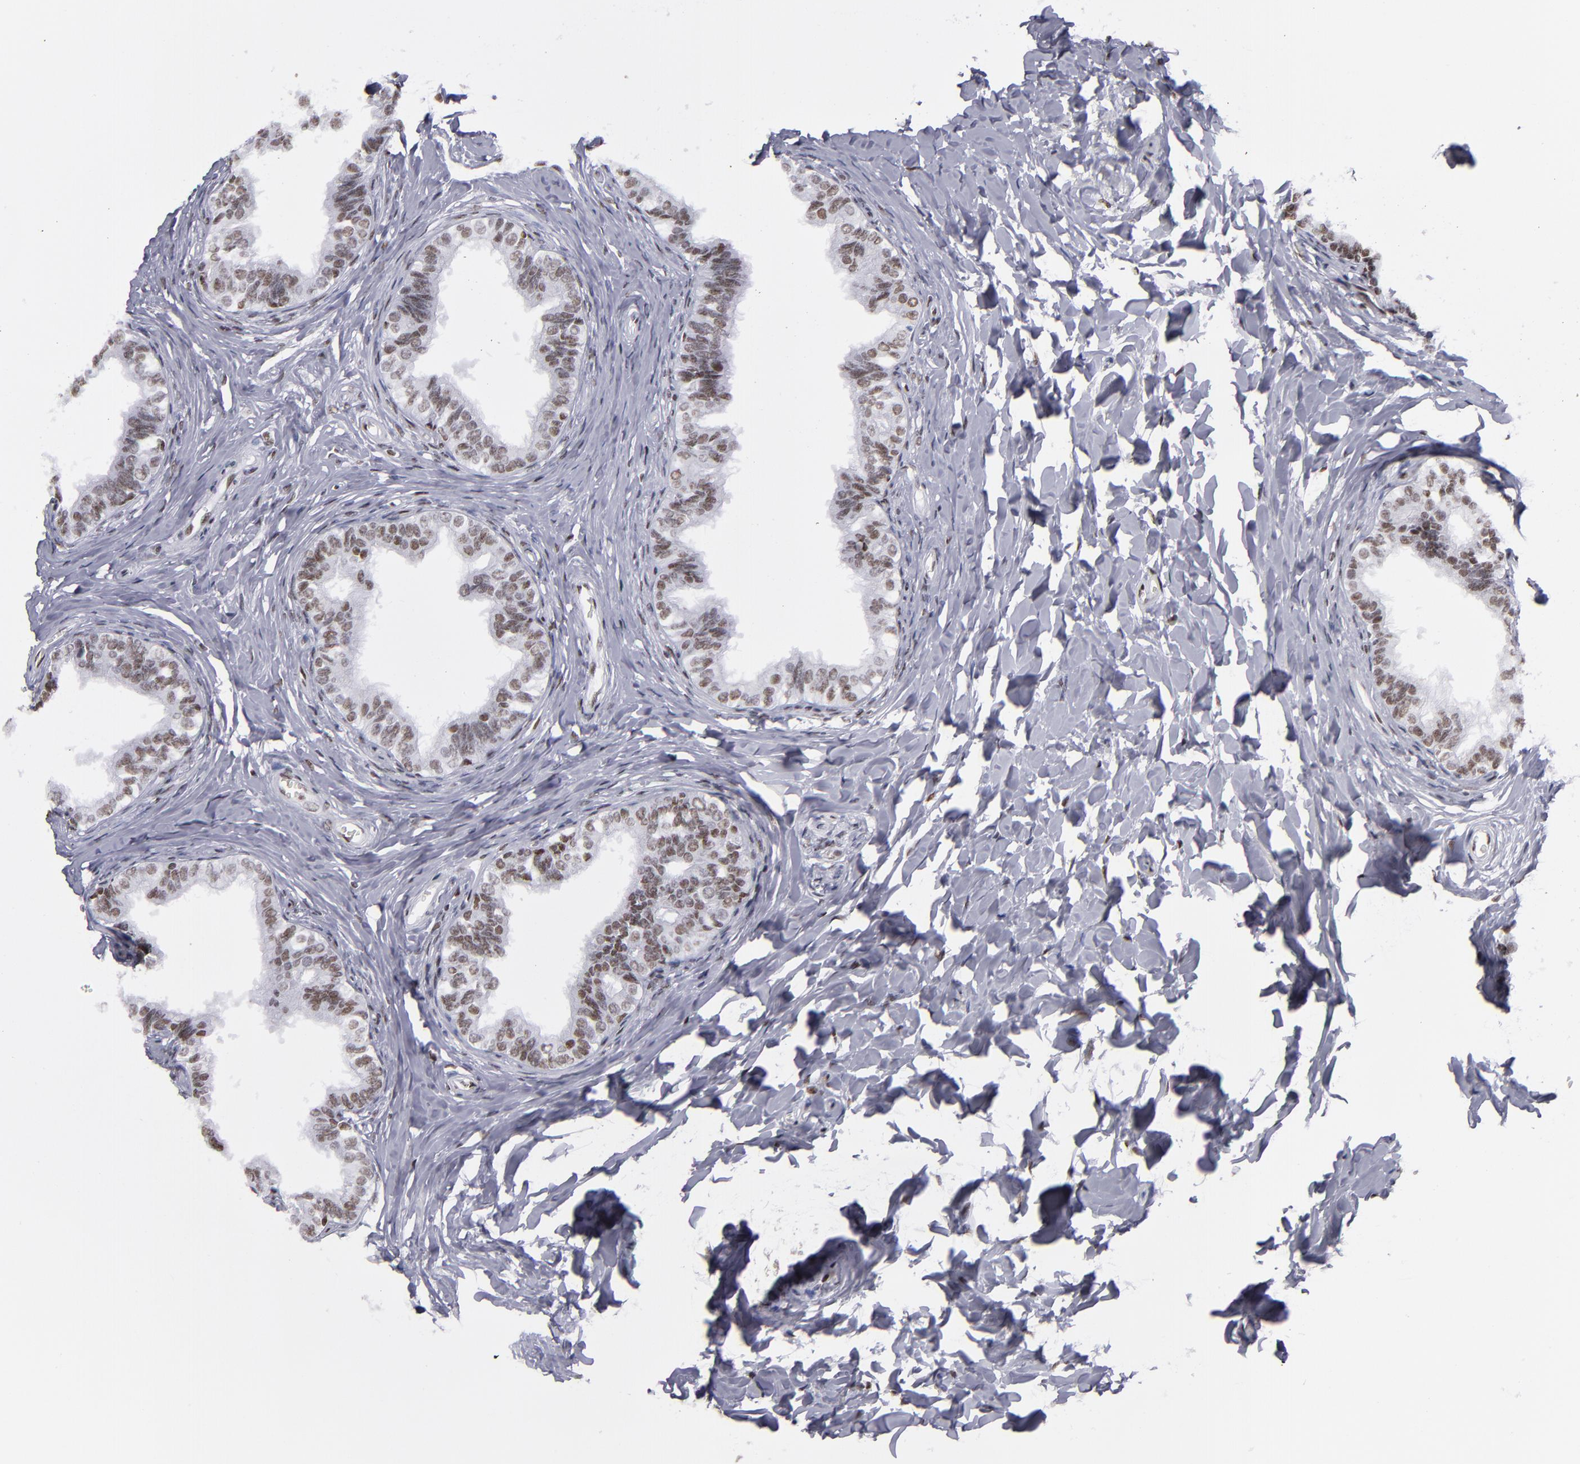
{"staining": {"intensity": "strong", "quantity": ">75%", "location": "nuclear"}, "tissue": "epididymis", "cell_type": "Glandular cells", "image_type": "normal", "snomed": [{"axis": "morphology", "description": "Normal tissue, NOS"}, {"axis": "topography", "description": "Soft tissue"}, {"axis": "topography", "description": "Epididymis"}], "caption": "Immunohistochemical staining of benign epididymis displays high levels of strong nuclear expression in about >75% of glandular cells.", "gene": "TERF2", "patient": {"sex": "male", "age": 26}}